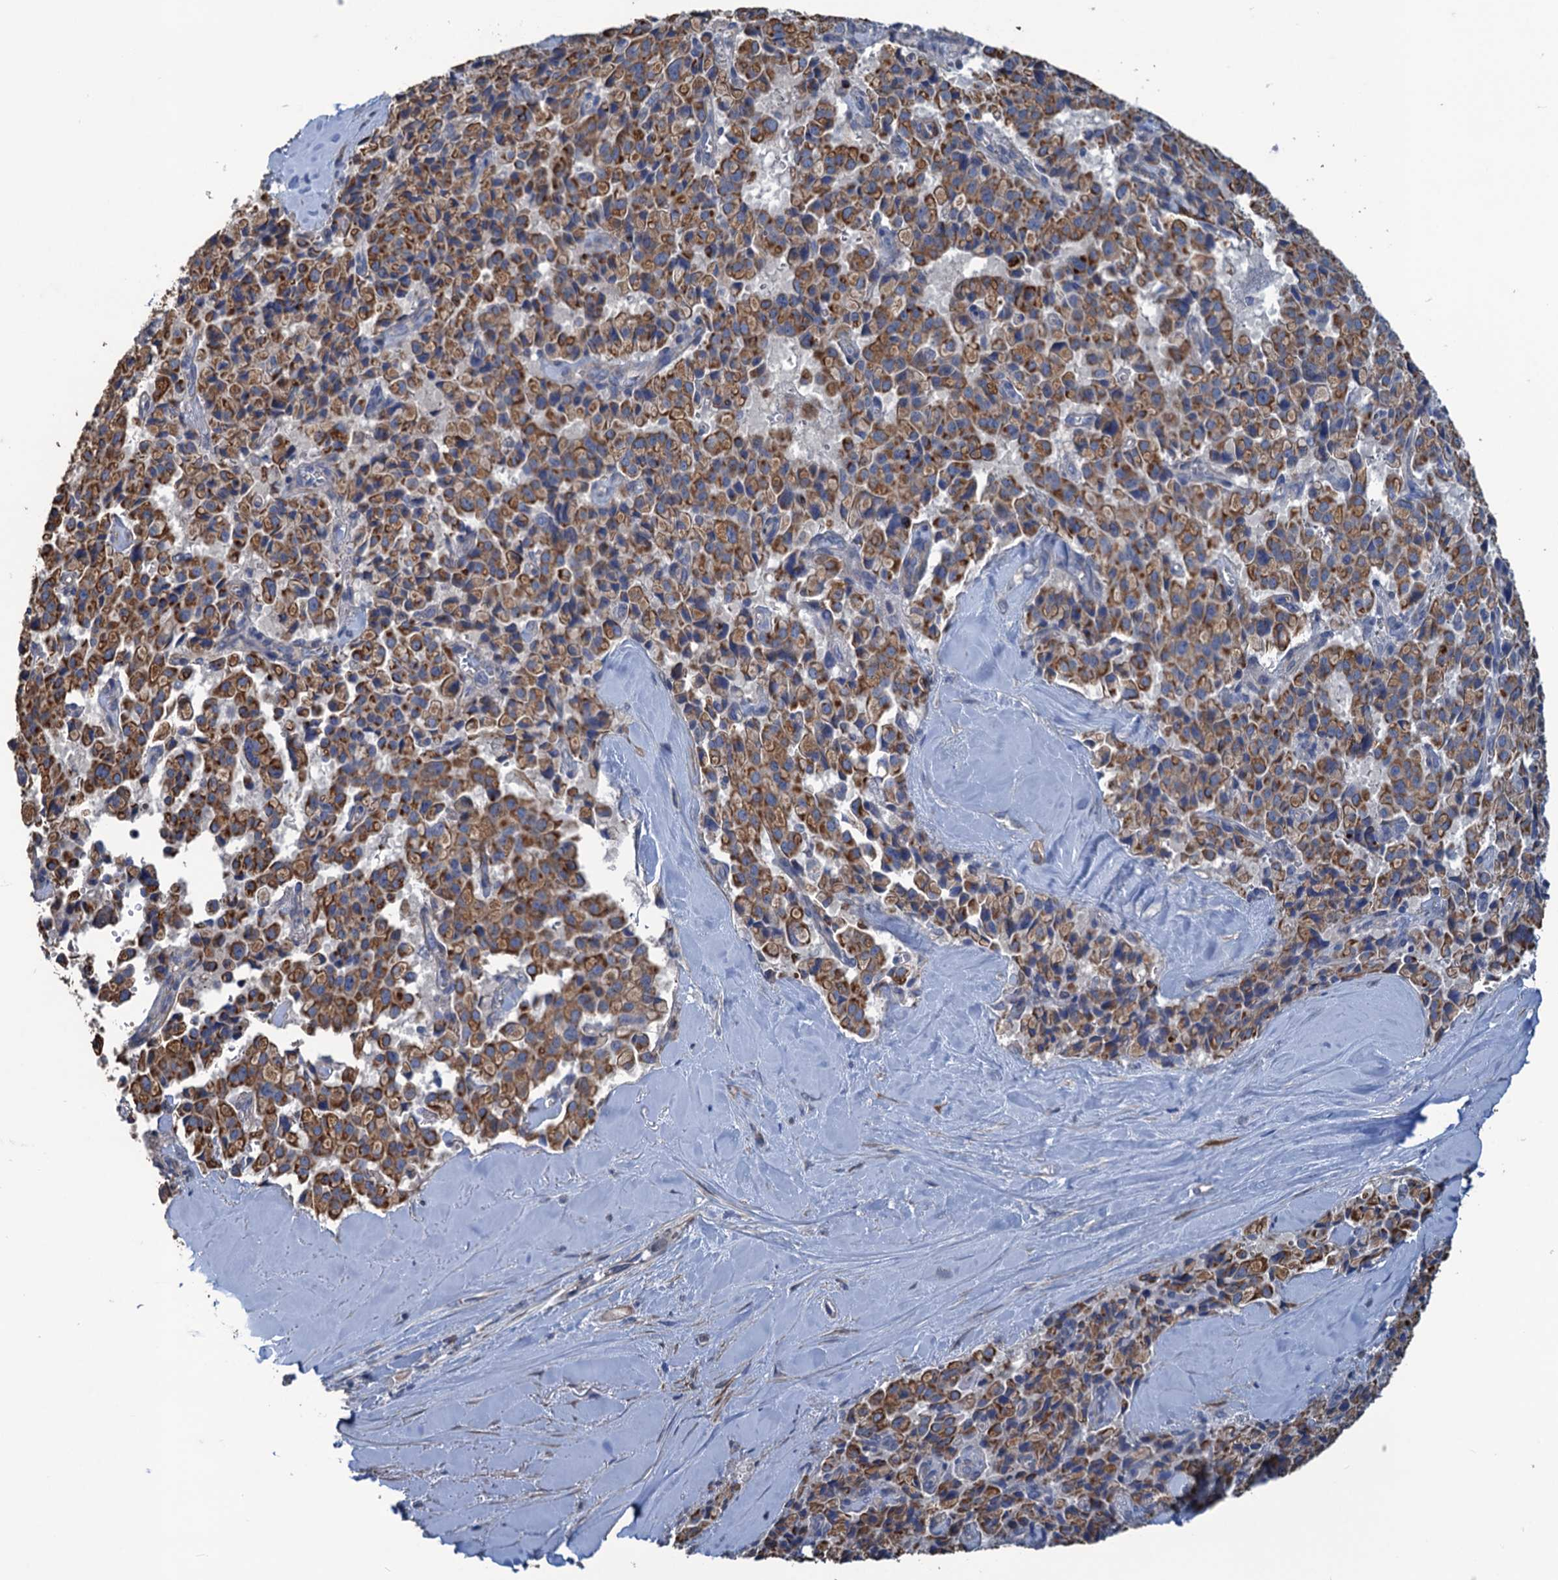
{"staining": {"intensity": "strong", "quantity": ">75%", "location": "cytoplasmic/membranous"}, "tissue": "pancreatic cancer", "cell_type": "Tumor cells", "image_type": "cancer", "snomed": [{"axis": "morphology", "description": "Adenocarcinoma, NOS"}, {"axis": "topography", "description": "Pancreas"}], "caption": "Protein staining shows strong cytoplasmic/membranous positivity in approximately >75% of tumor cells in pancreatic adenocarcinoma.", "gene": "SMCO3", "patient": {"sex": "male", "age": 65}}